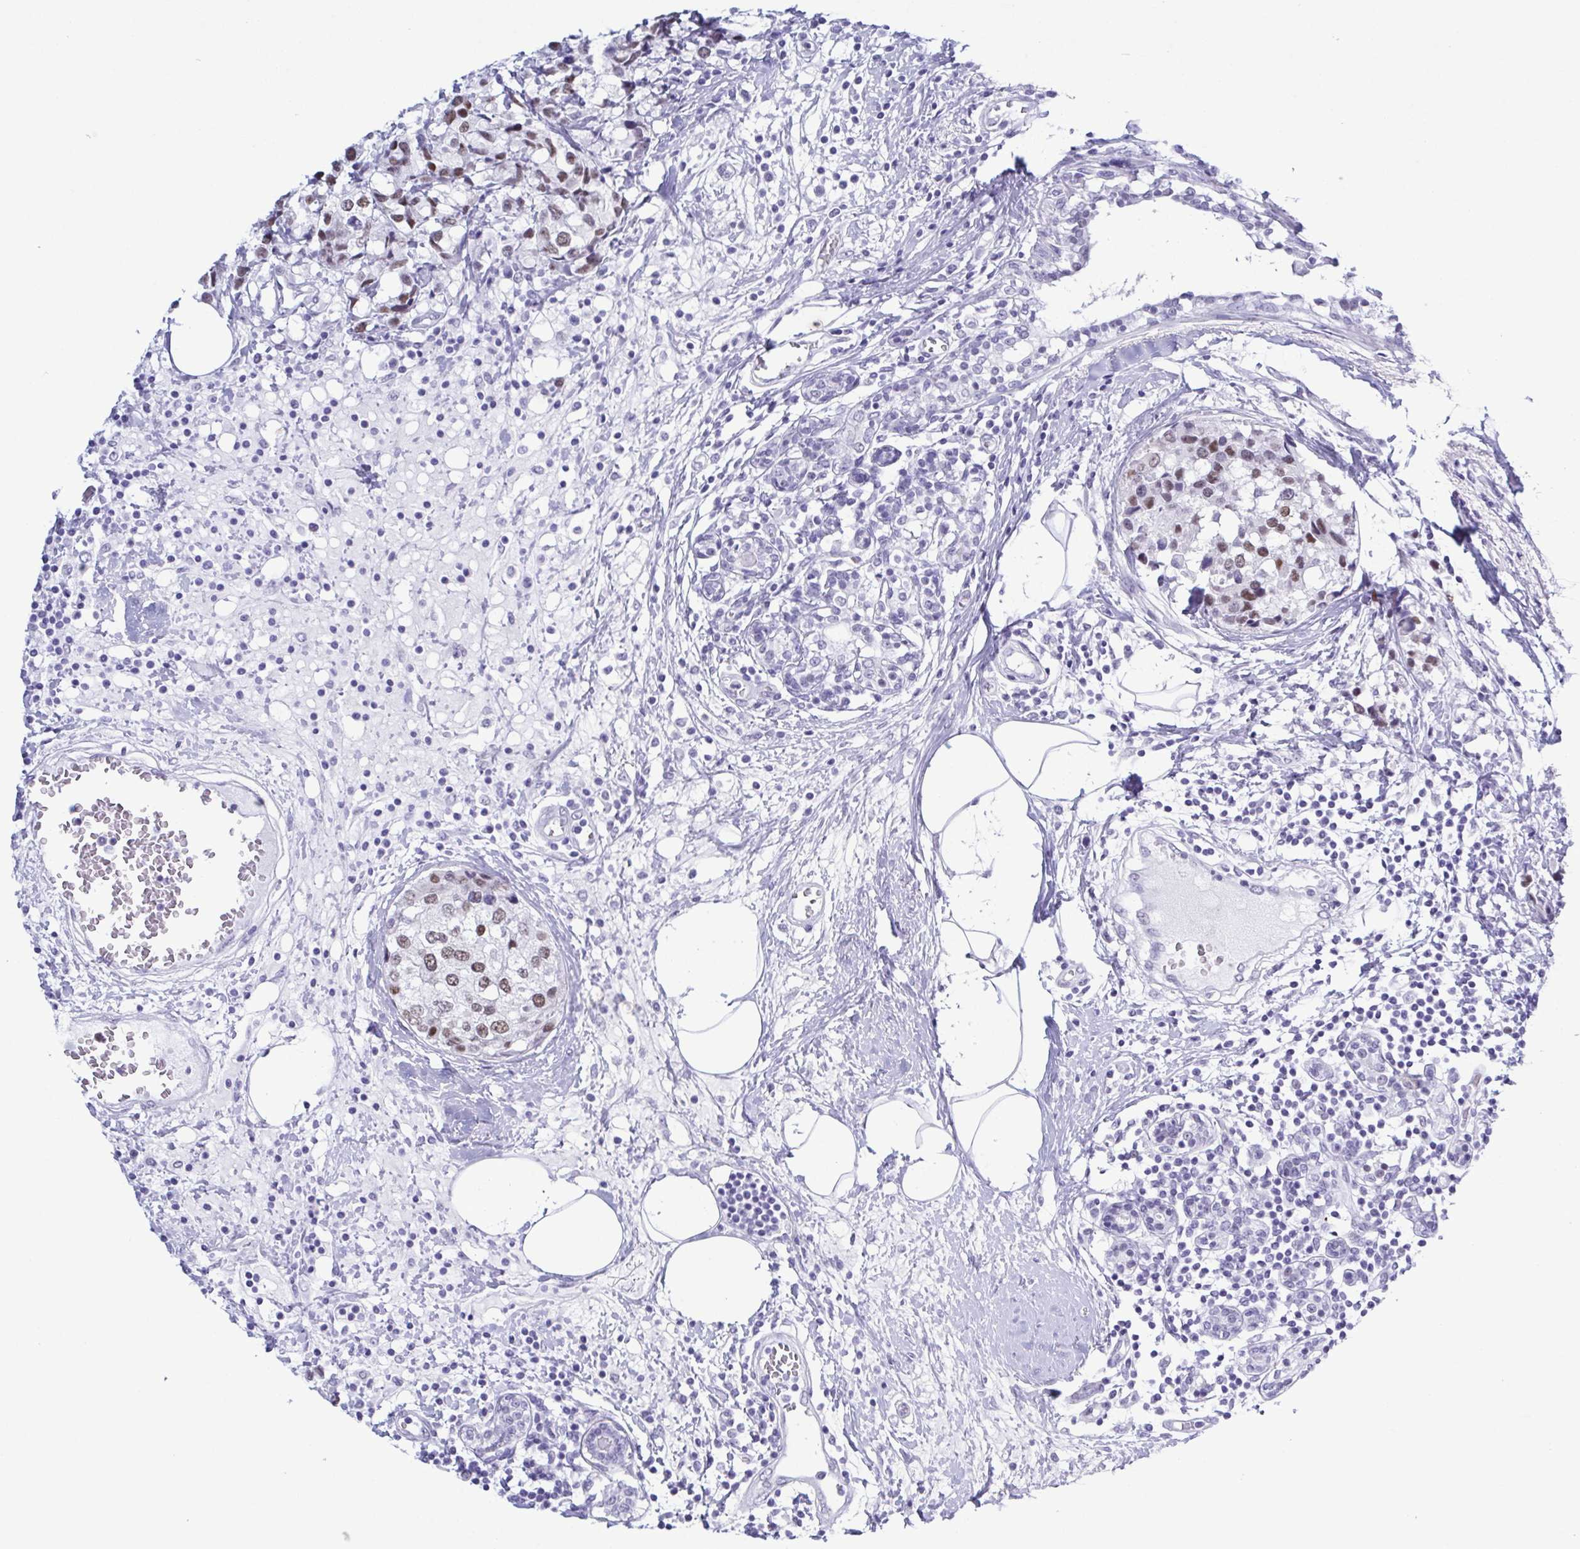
{"staining": {"intensity": "moderate", "quantity": "25%-75%", "location": "nuclear"}, "tissue": "breast cancer", "cell_type": "Tumor cells", "image_type": "cancer", "snomed": [{"axis": "morphology", "description": "Lobular carcinoma"}, {"axis": "topography", "description": "Breast"}], "caption": "Human breast lobular carcinoma stained for a protein (brown) shows moderate nuclear positive staining in approximately 25%-75% of tumor cells.", "gene": "SUGP2", "patient": {"sex": "female", "age": 59}}